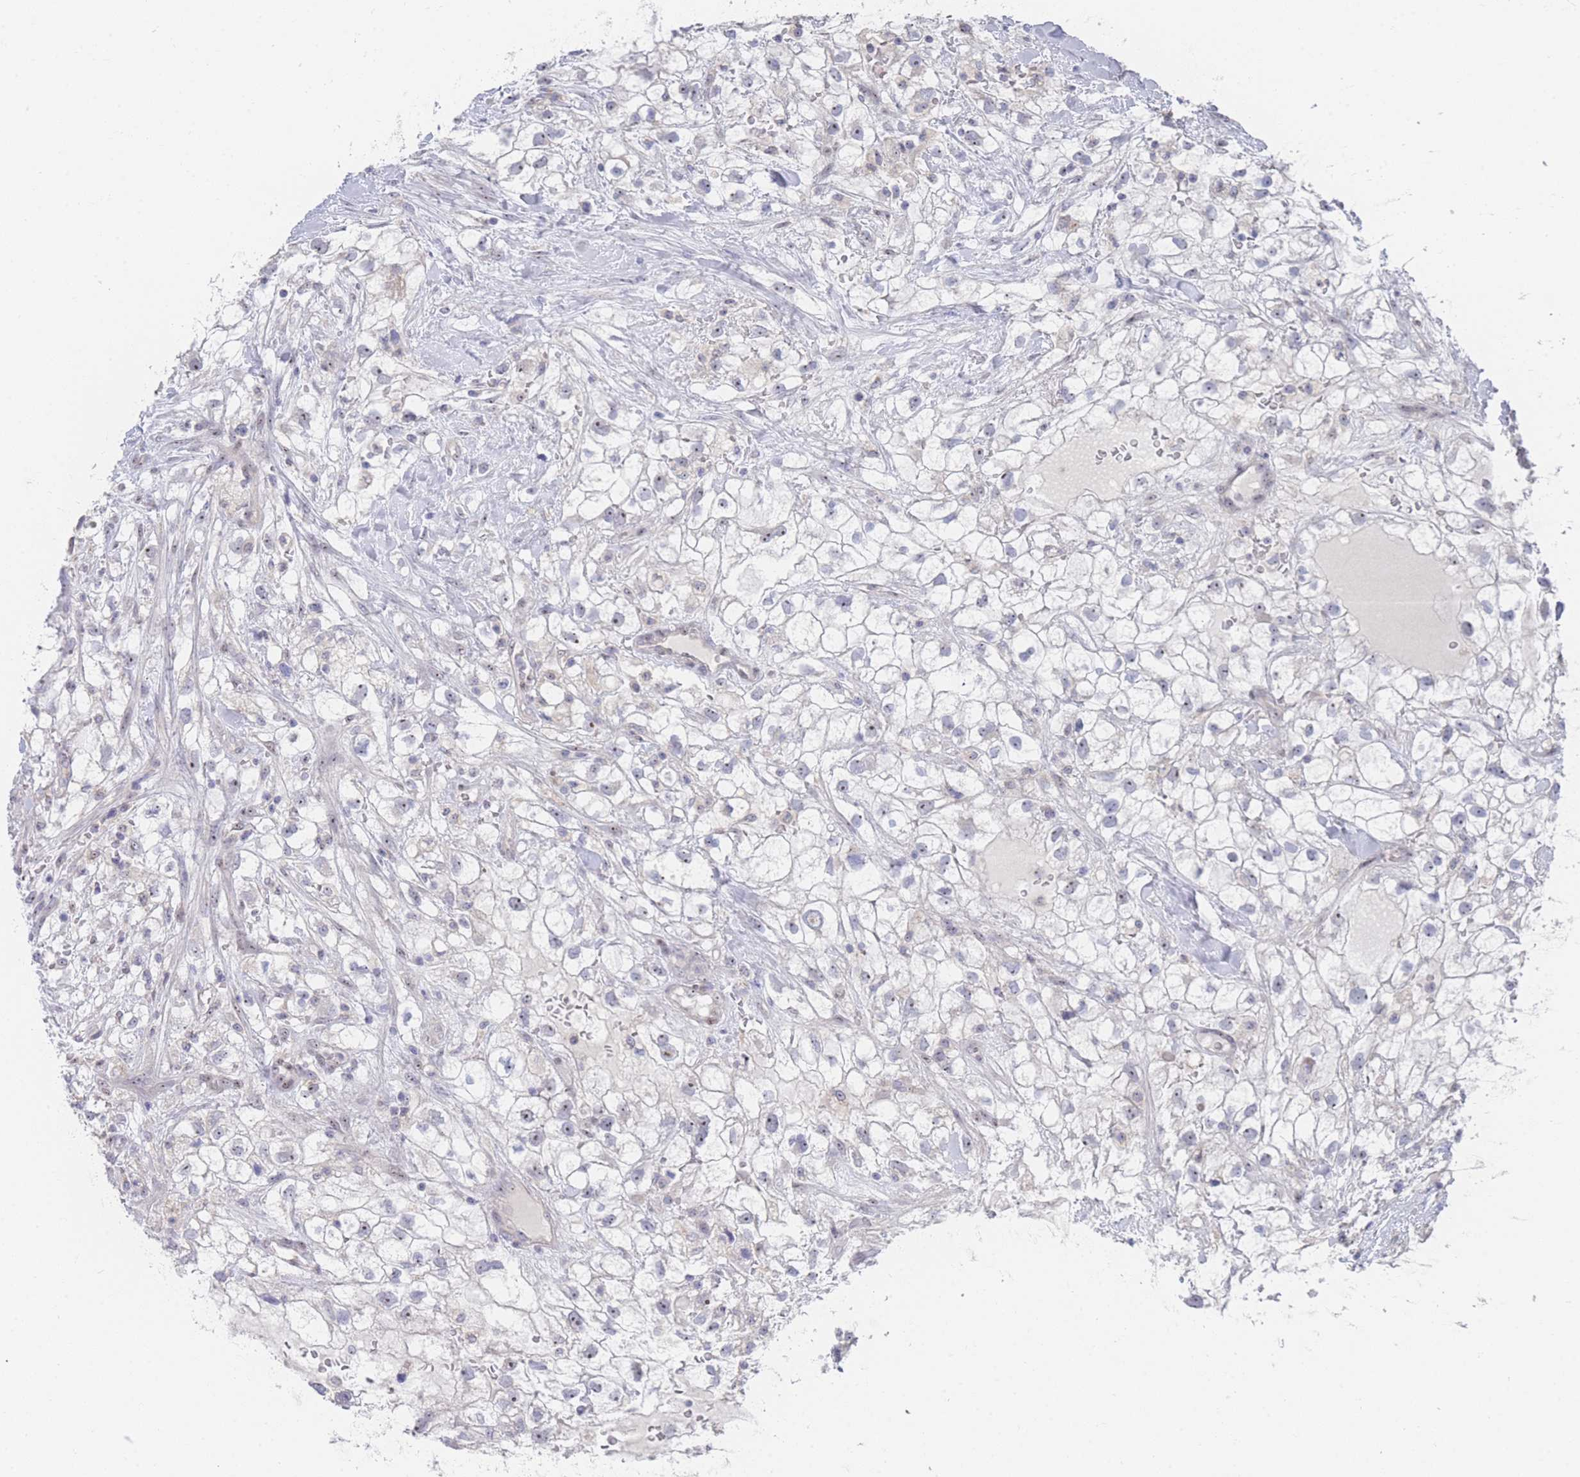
{"staining": {"intensity": "weak", "quantity": "<25%", "location": "nuclear"}, "tissue": "renal cancer", "cell_type": "Tumor cells", "image_type": "cancer", "snomed": [{"axis": "morphology", "description": "Adenocarcinoma, NOS"}, {"axis": "topography", "description": "Kidney"}], "caption": "A micrograph of human renal cancer is negative for staining in tumor cells.", "gene": "ZNF142", "patient": {"sex": "male", "age": 59}}